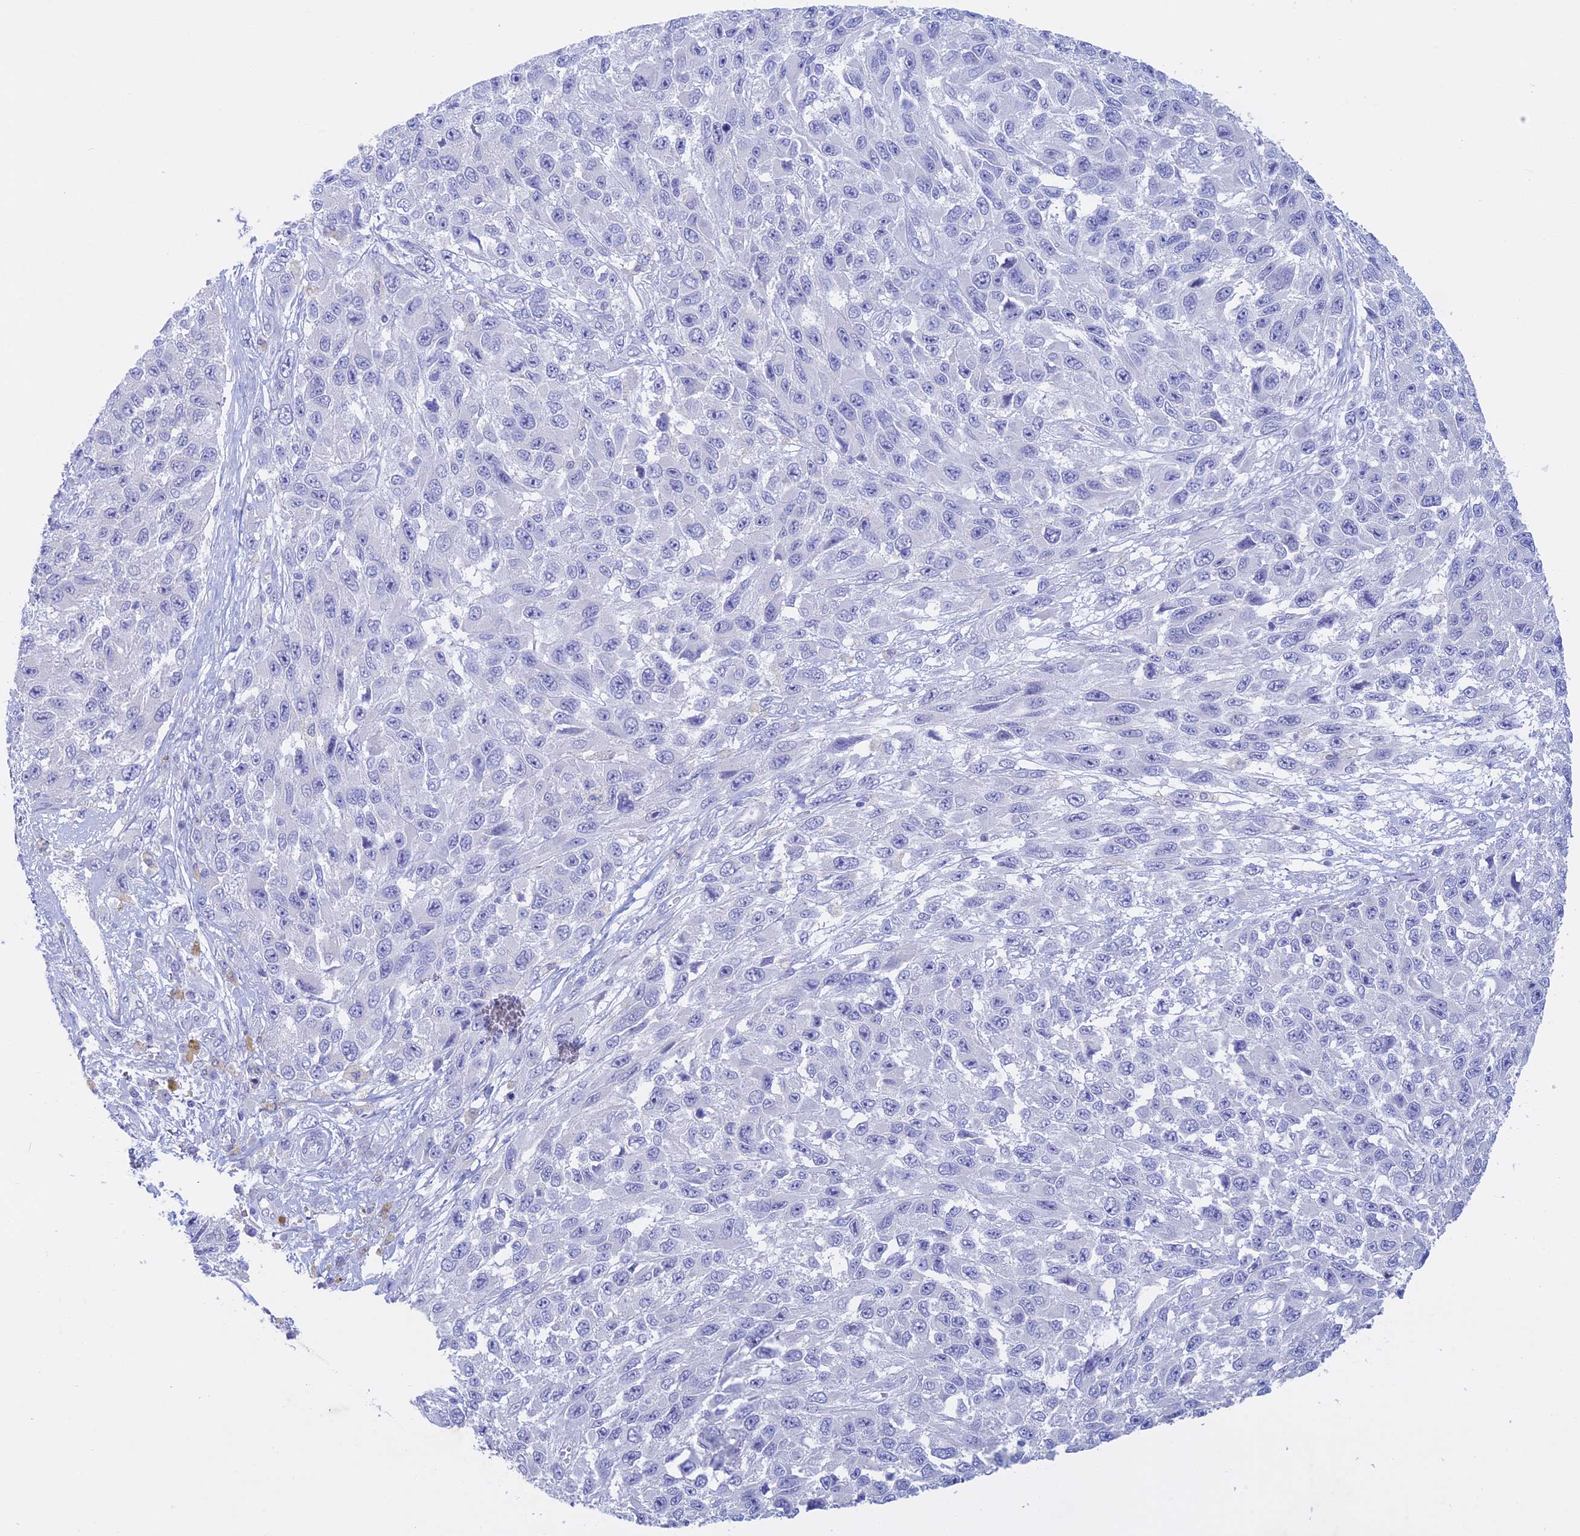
{"staining": {"intensity": "negative", "quantity": "none", "location": "none"}, "tissue": "melanoma", "cell_type": "Tumor cells", "image_type": "cancer", "snomed": [{"axis": "morphology", "description": "Normal tissue, NOS"}, {"axis": "morphology", "description": "Malignant melanoma, NOS"}, {"axis": "topography", "description": "Skin"}], "caption": "A high-resolution histopathology image shows immunohistochemistry staining of melanoma, which shows no significant positivity in tumor cells. (Stains: DAB (3,3'-diaminobenzidine) immunohistochemistry (IHC) with hematoxylin counter stain, Microscopy: brightfield microscopy at high magnification).", "gene": "BTBD19", "patient": {"sex": "female", "age": 96}}